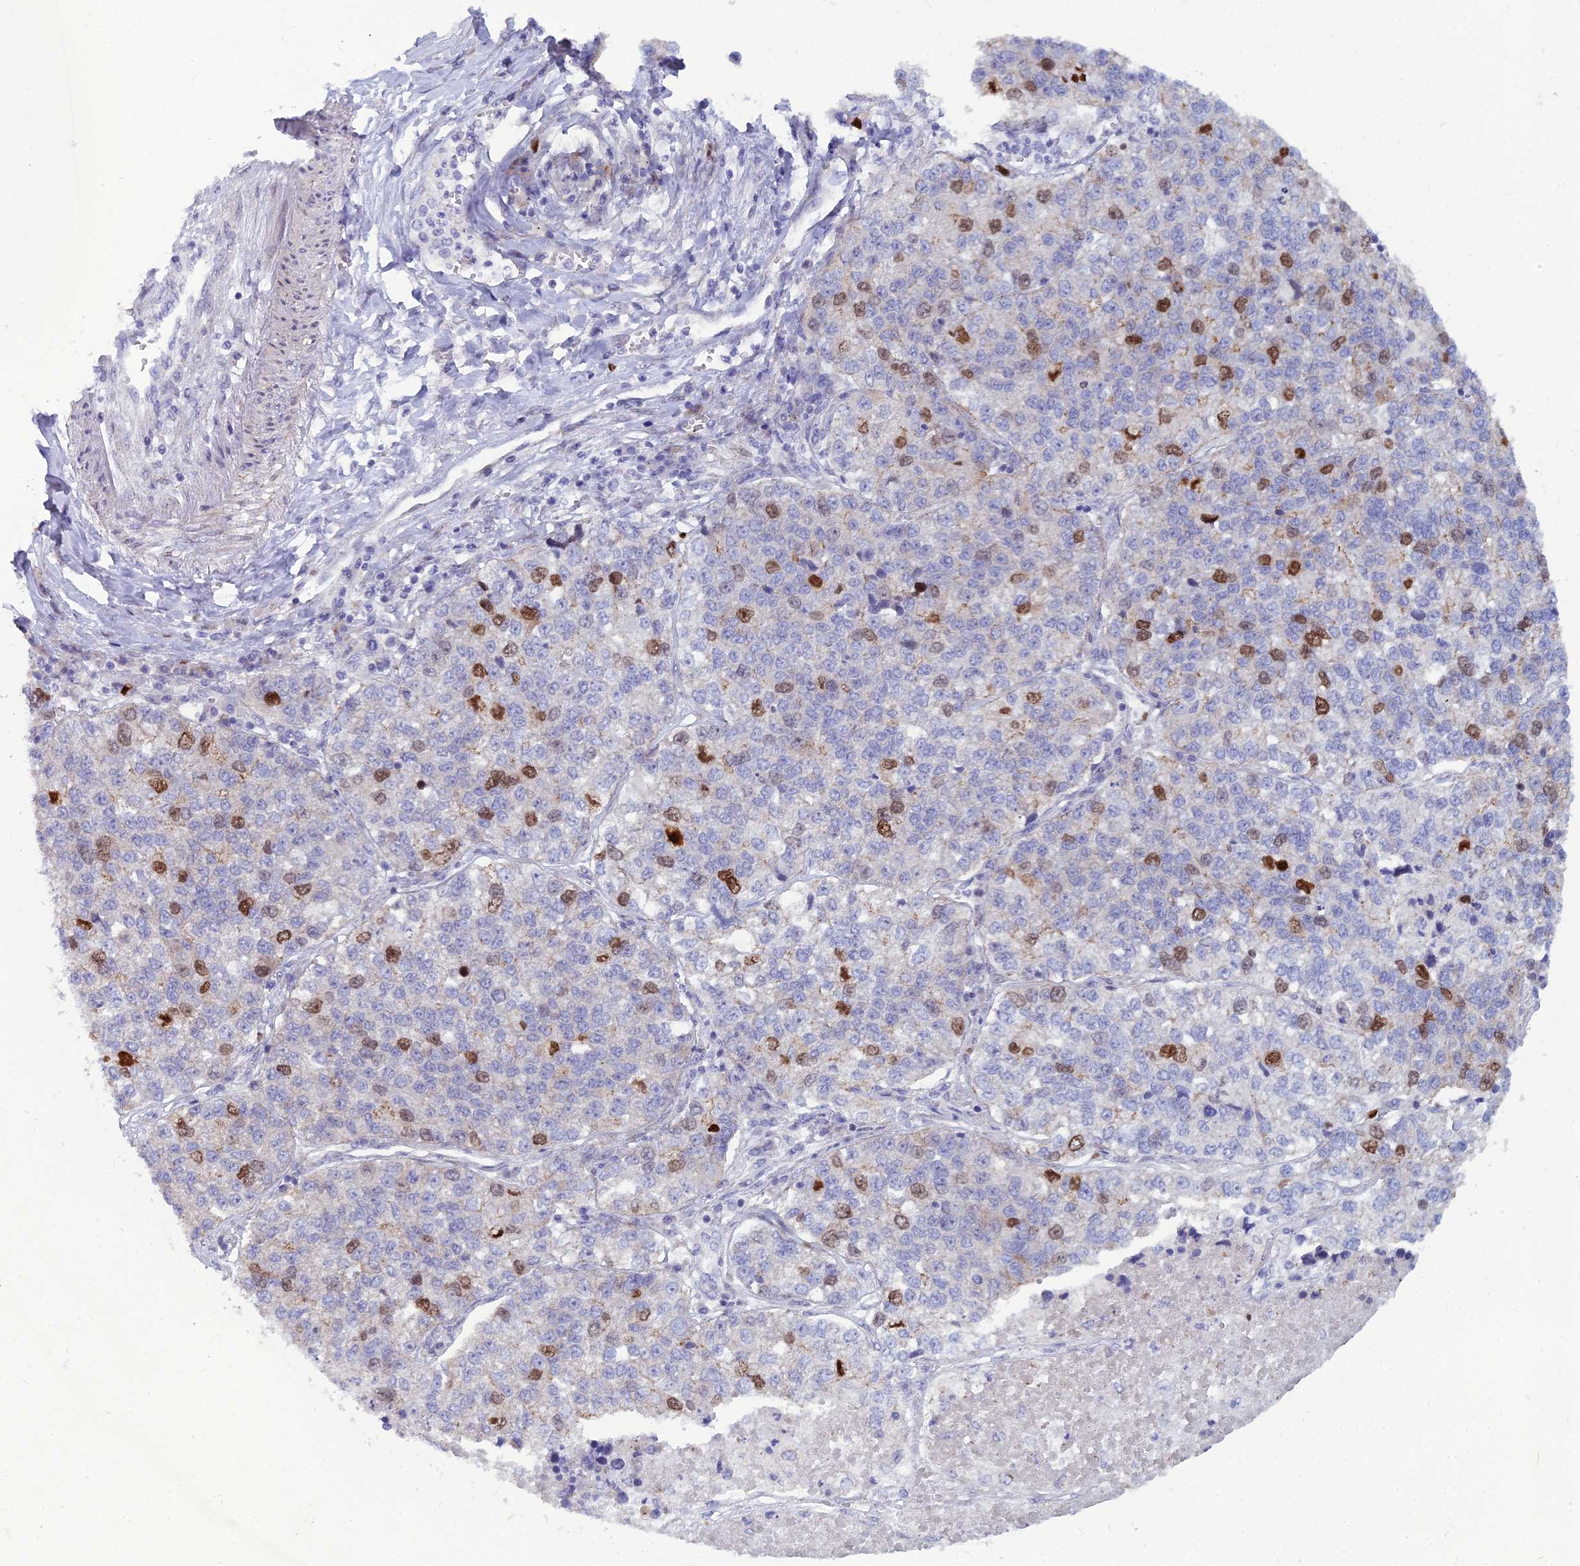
{"staining": {"intensity": "strong", "quantity": "<25%", "location": "nuclear"}, "tissue": "lung cancer", "cell_type": "Tumor cells", "image_type": "cancer", "snomed": [{"axis": "morphology", "description": "Adenocarcinoma, NOS"}, {"axis": "topography", "description": "Lung"}], "caption": "An image of human lung cancer stained for a protein reveals strong nuclear brown staining in tumor cells. The protein is shown in brown color, while the nuclei are stained blue.", "gene": "NUSAP1", "patient": {"sex": "male", "age": 49}}